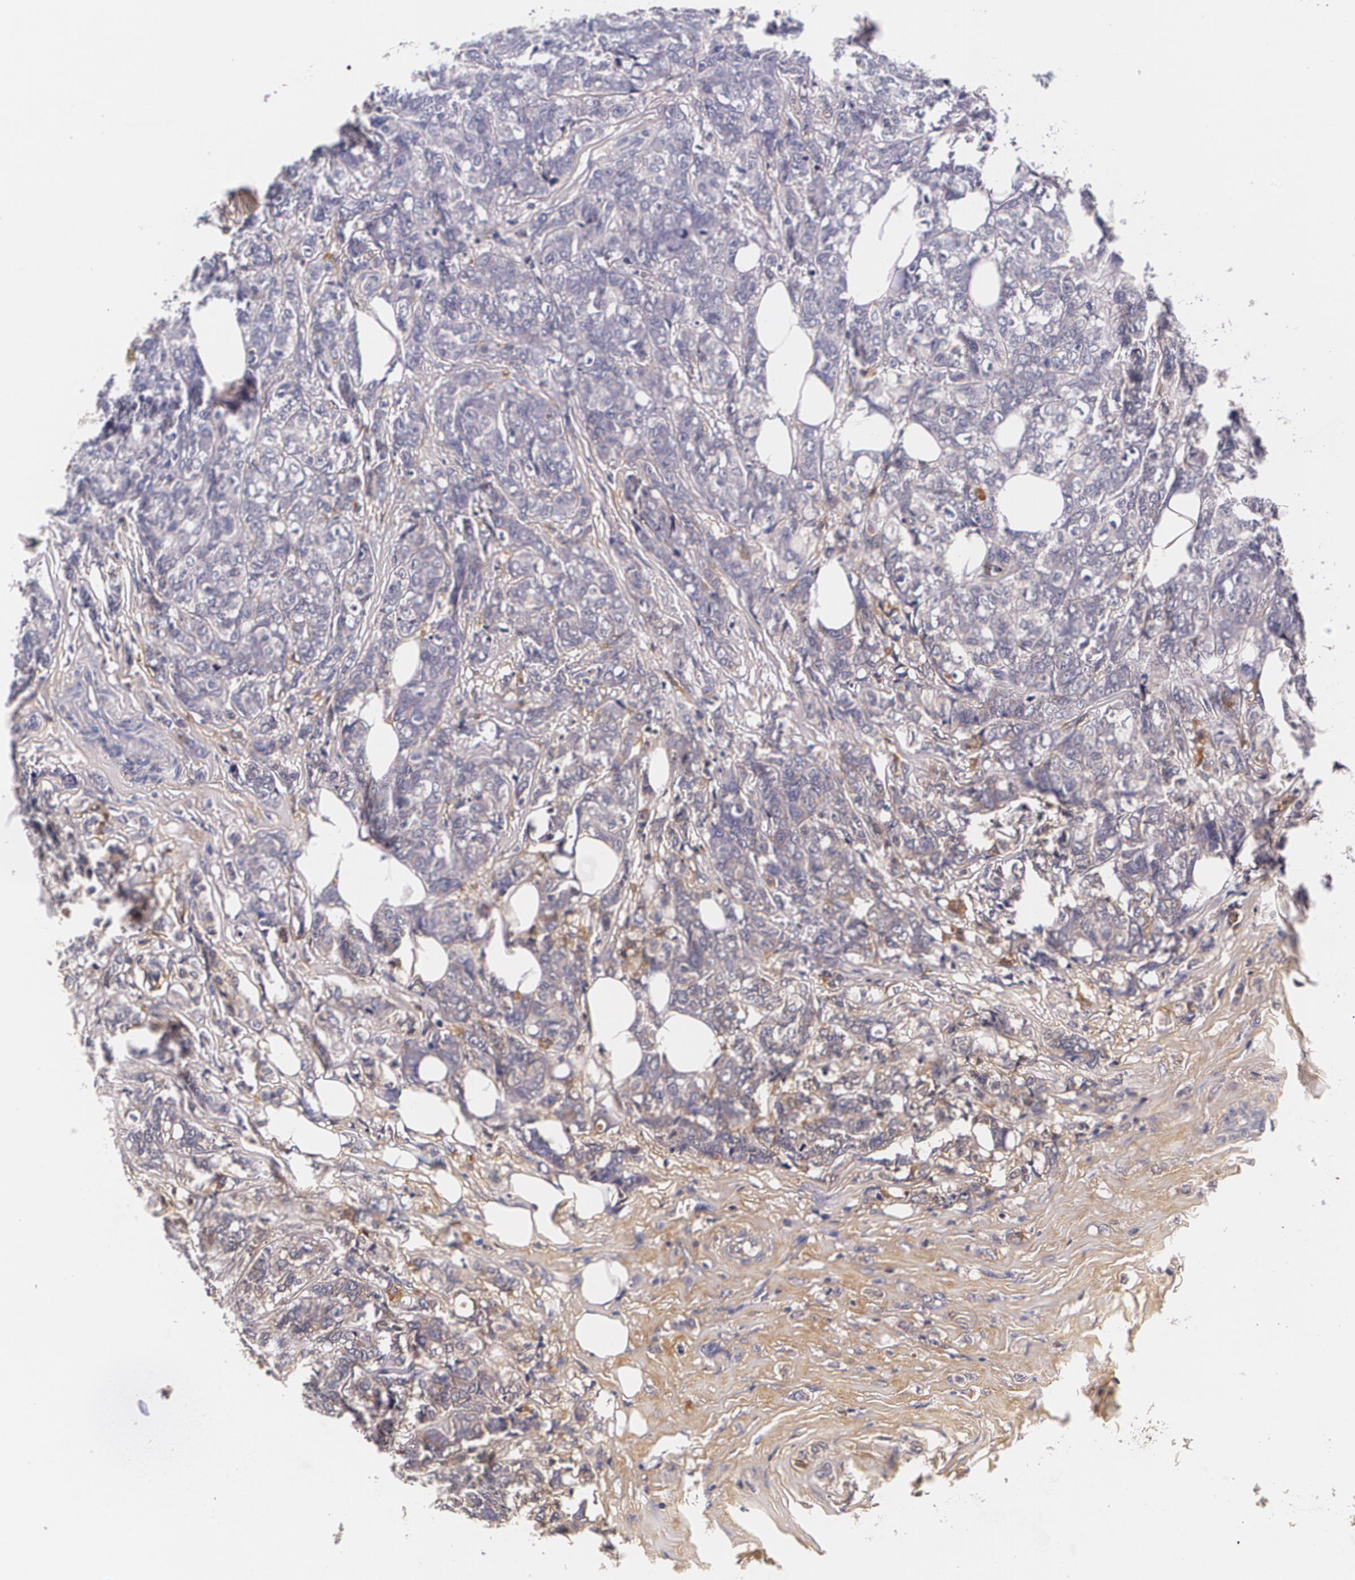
{"staining": {"intensity": "negative", "quantity": "none", "location": "none"}, "tissue": "breast cancer", "cell_type": "Tumor cells", "image_type": "cancer", "snomed": [{"axis": "morphology", "description": "Lobular carcinoma"}, {"axis": "topography", "description": "Breast"}], "caption": "Breast cancer was stained to show a protein in brown. There is no significant expression in tumor cells. (DAB (3,3'-diaminobenzidine) immunohistochemistry visualized using brightfield microscopy, high magnification).", "gene": "TTR", "patient": {"sex": "female", "age": 60}}